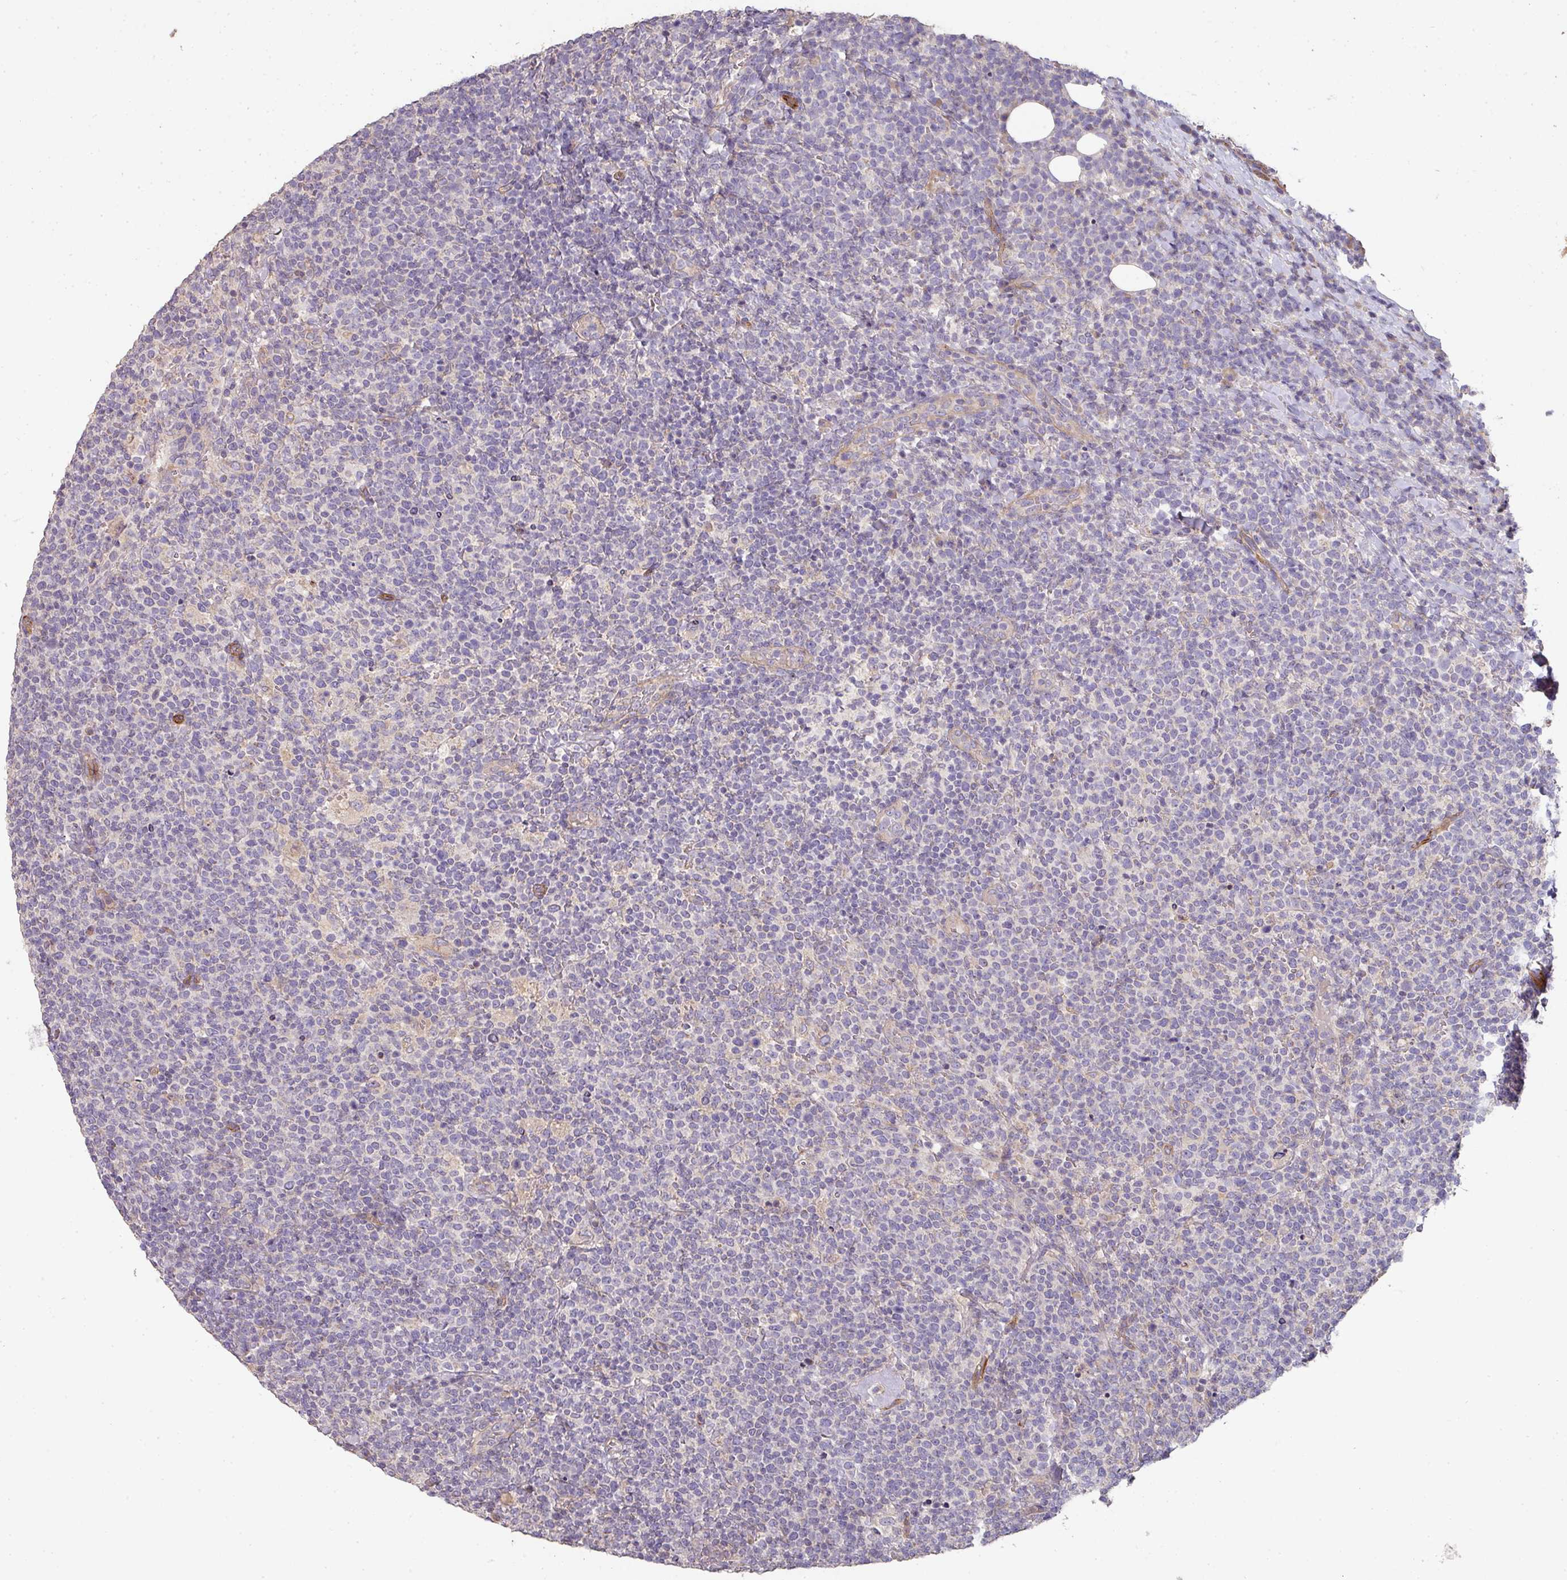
{"staining": {"intensity": "negative", "quantity": "none", "location": "none"}, "tissue": "lymphoma", "cell_type": "Tumor cells", "image_type": "cancer", "snomed": [{"axis": "morphology", "description": "Malignant lymphoma, non-Hodgkin's type, High grade"}, {"axis": "topography", "description": "Lymph node"}], "caption": "Immunohistochemistry histopathology image of malignant lymphoma, non-Hodgkin's type (high-grade) stained for a protein (brown), which demonstrates no expression in tumor cells.", "gene": "PCDH1", "patient": {"sex": "male", "age": 61}}